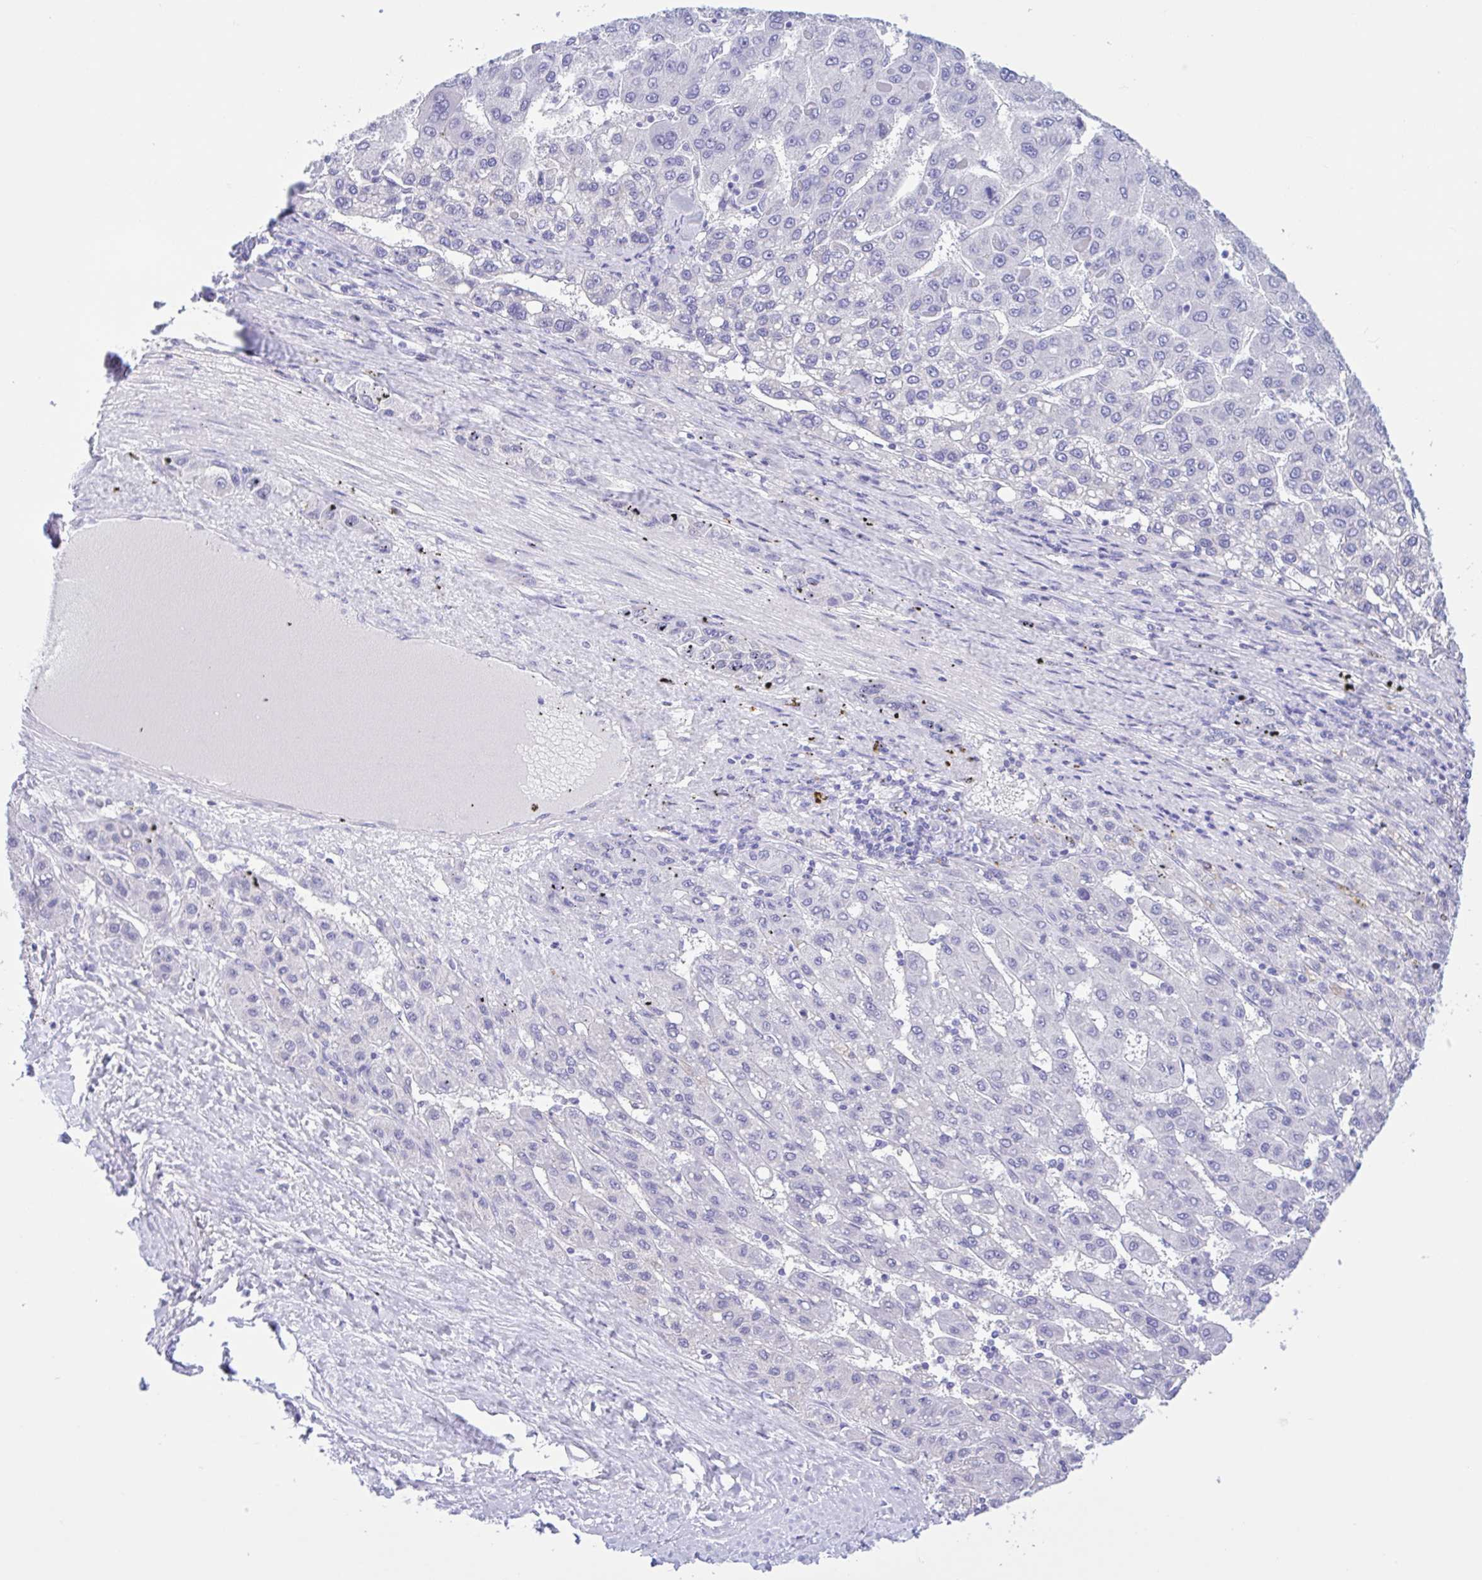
{"staining": {"intensity": "negative", "quantity": "none", "location": "none"}, "tissue": "liver cancer", "cell_type": "Tumor cells", "image_type": "cancer", "snomed": [{"axis": "morphology", "description": "Carcinoma, Hepatocellular, NOS"}, {"axis": "topography", "description": "Liver"}], "caption": "Immunohistochemical staining of liver cancer (hepatocellular carcinoma) exhibits no significant positivity in tumor cells.", "gene": "OR4N4", "patient": {"sex": "female", "age": 82}}